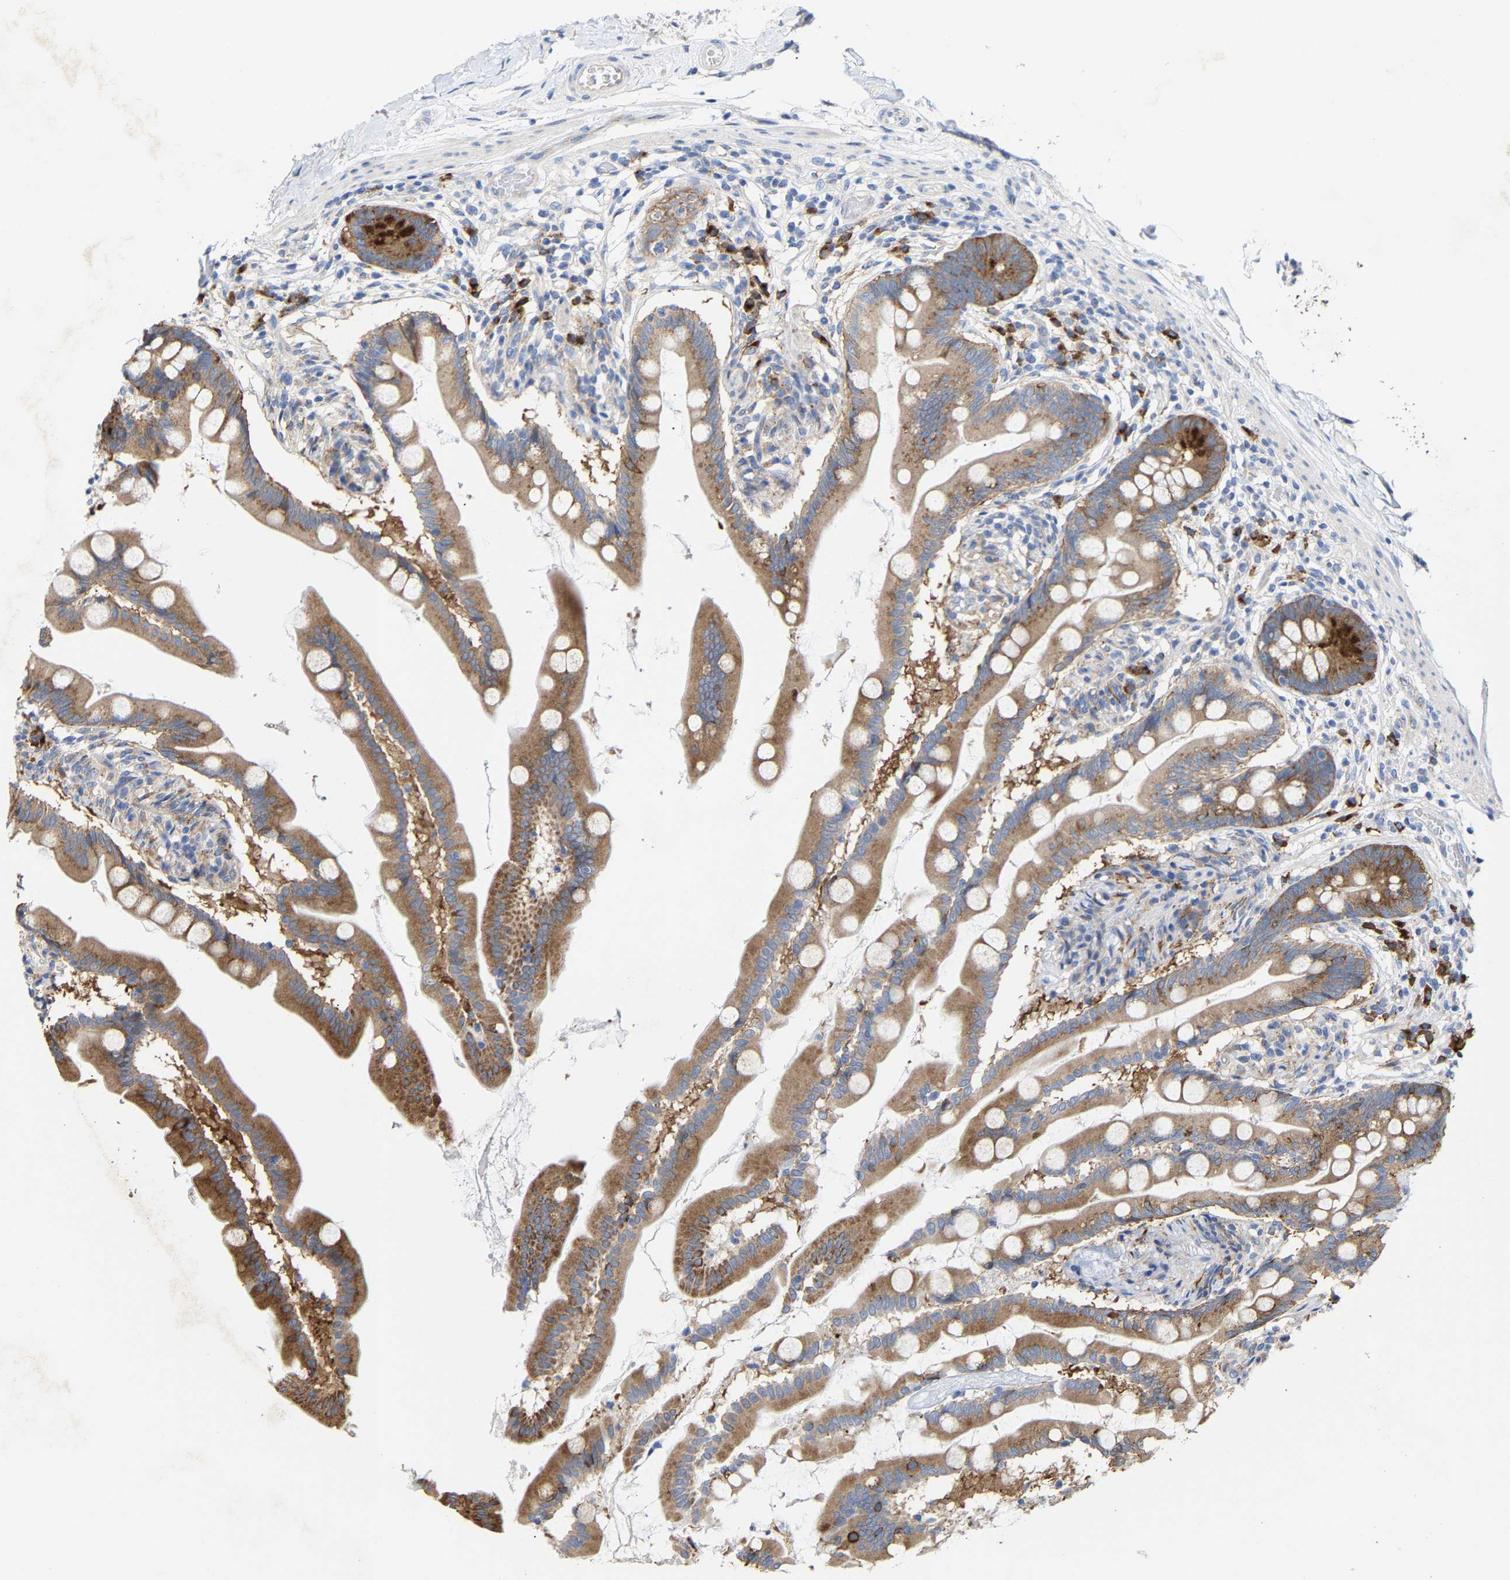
{"staining": {"intensity": "moderate", "quantity": ">75%", "location": "cytoplasmic/membranous"}, "tissue": "small intestine", "cell_type": "Glandular cells", "image_type": "normal", "snomed": [{"axis": "morphology", "description": "Normal tissue, NOS"}, {"axis": "topography", "description": "Small intestine"}], "caption": "Small intestine stained for a protein shows moderate cytoplasmic/membranous positivity in glandular cells.", "gene": "PPP1R15A", "patient": {"sex": "female", "age": 56}}